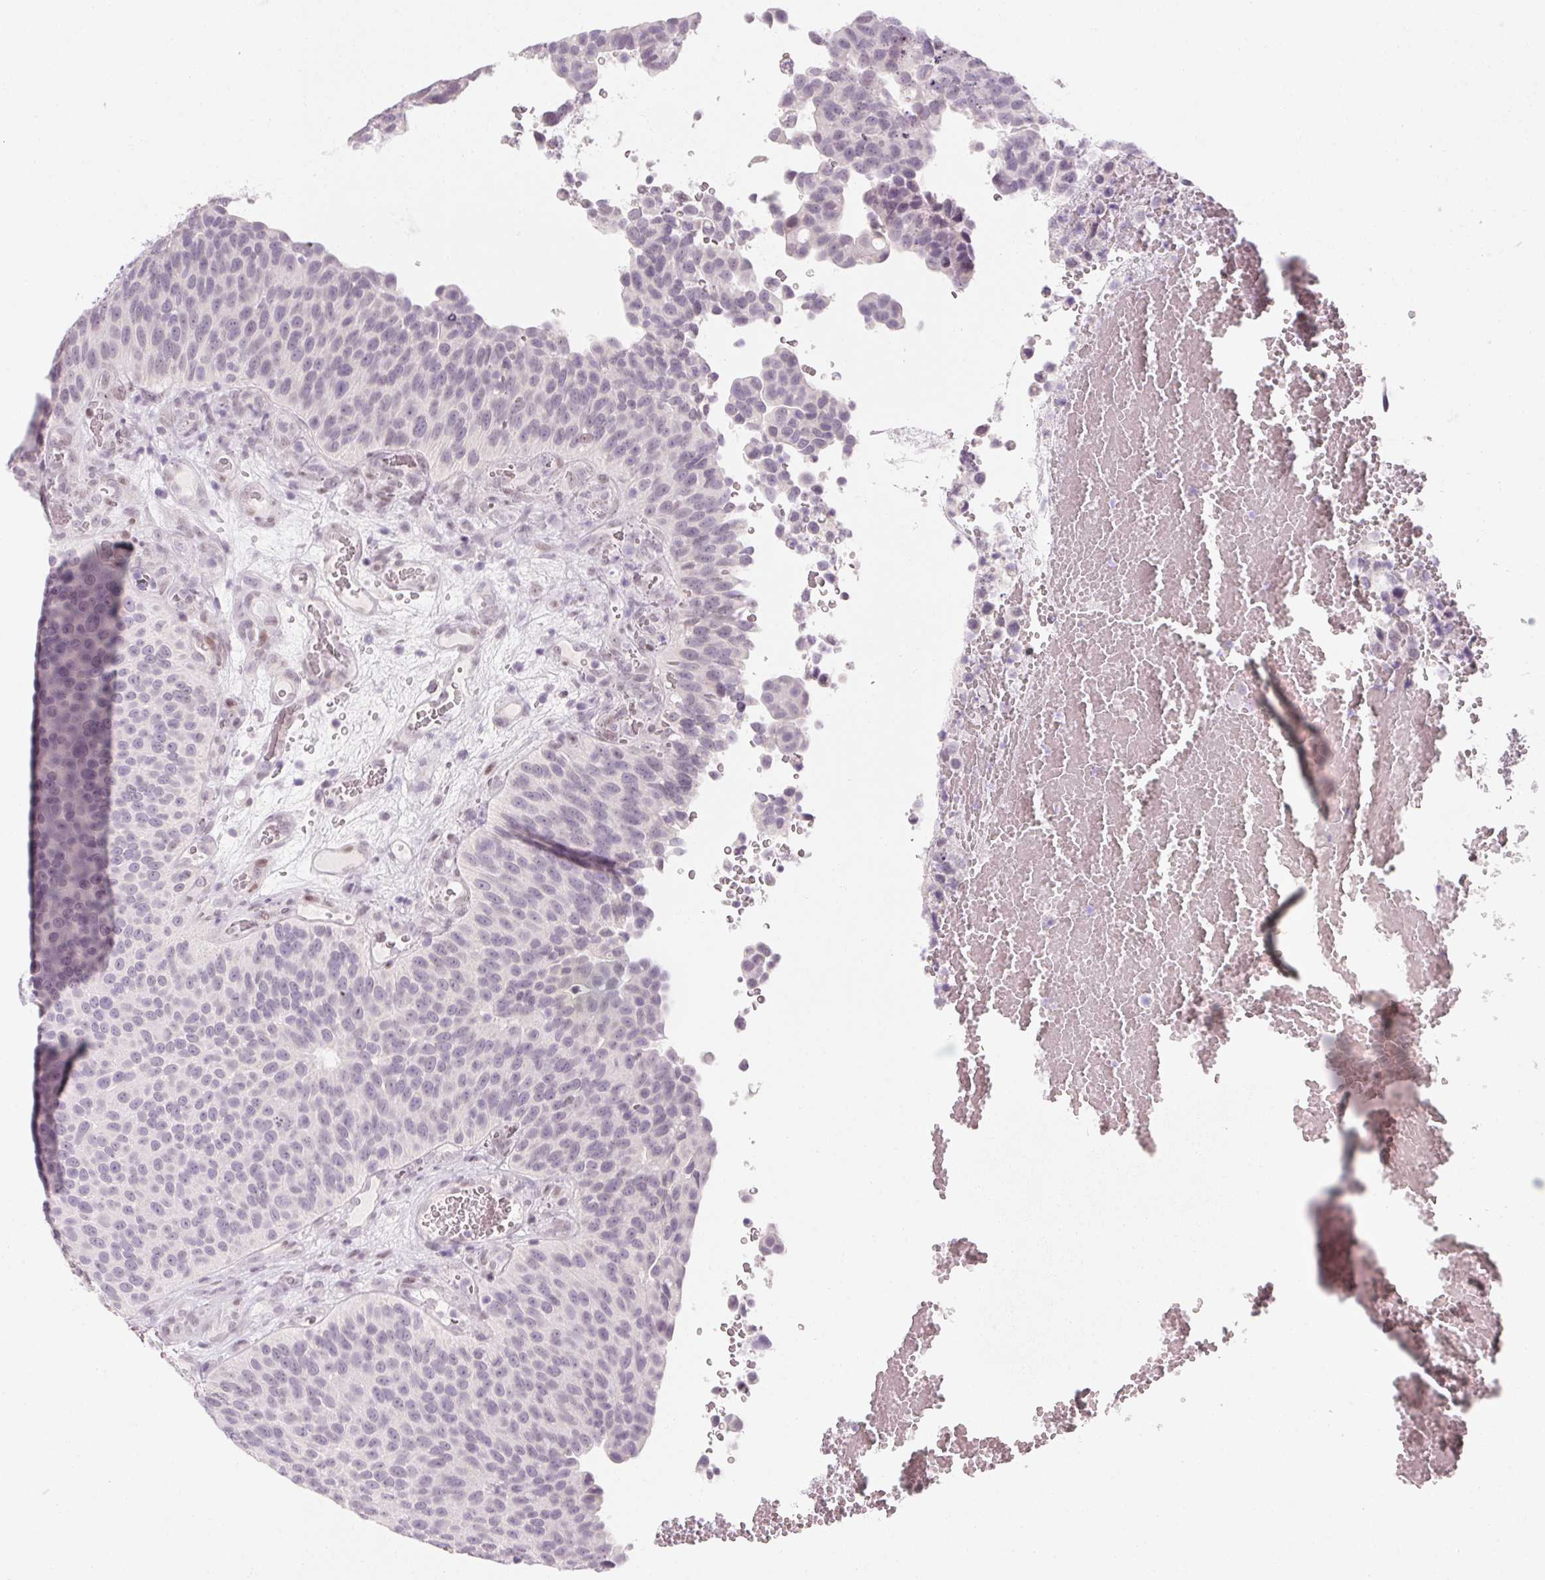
{"staining": {"intensity": "negative", "quantity": "none", "location": "none"}, "tissue": "urothelial cancer", "cell_type": "Tumor cells", "image_type": "cancer", "snomed": [{"axis": "morphology", "description": "Urothelial carcinoma, Low grade"}, {"axis": "topography", "description": "Urinary bladder"}], "caption": "The immunohistochemistry (IHC) micrograph has no significant staining in tumor cells of urothelial cancer tissue.", "gene": "KCNQ2", "patient": {"sex": "male", "age": 76}}